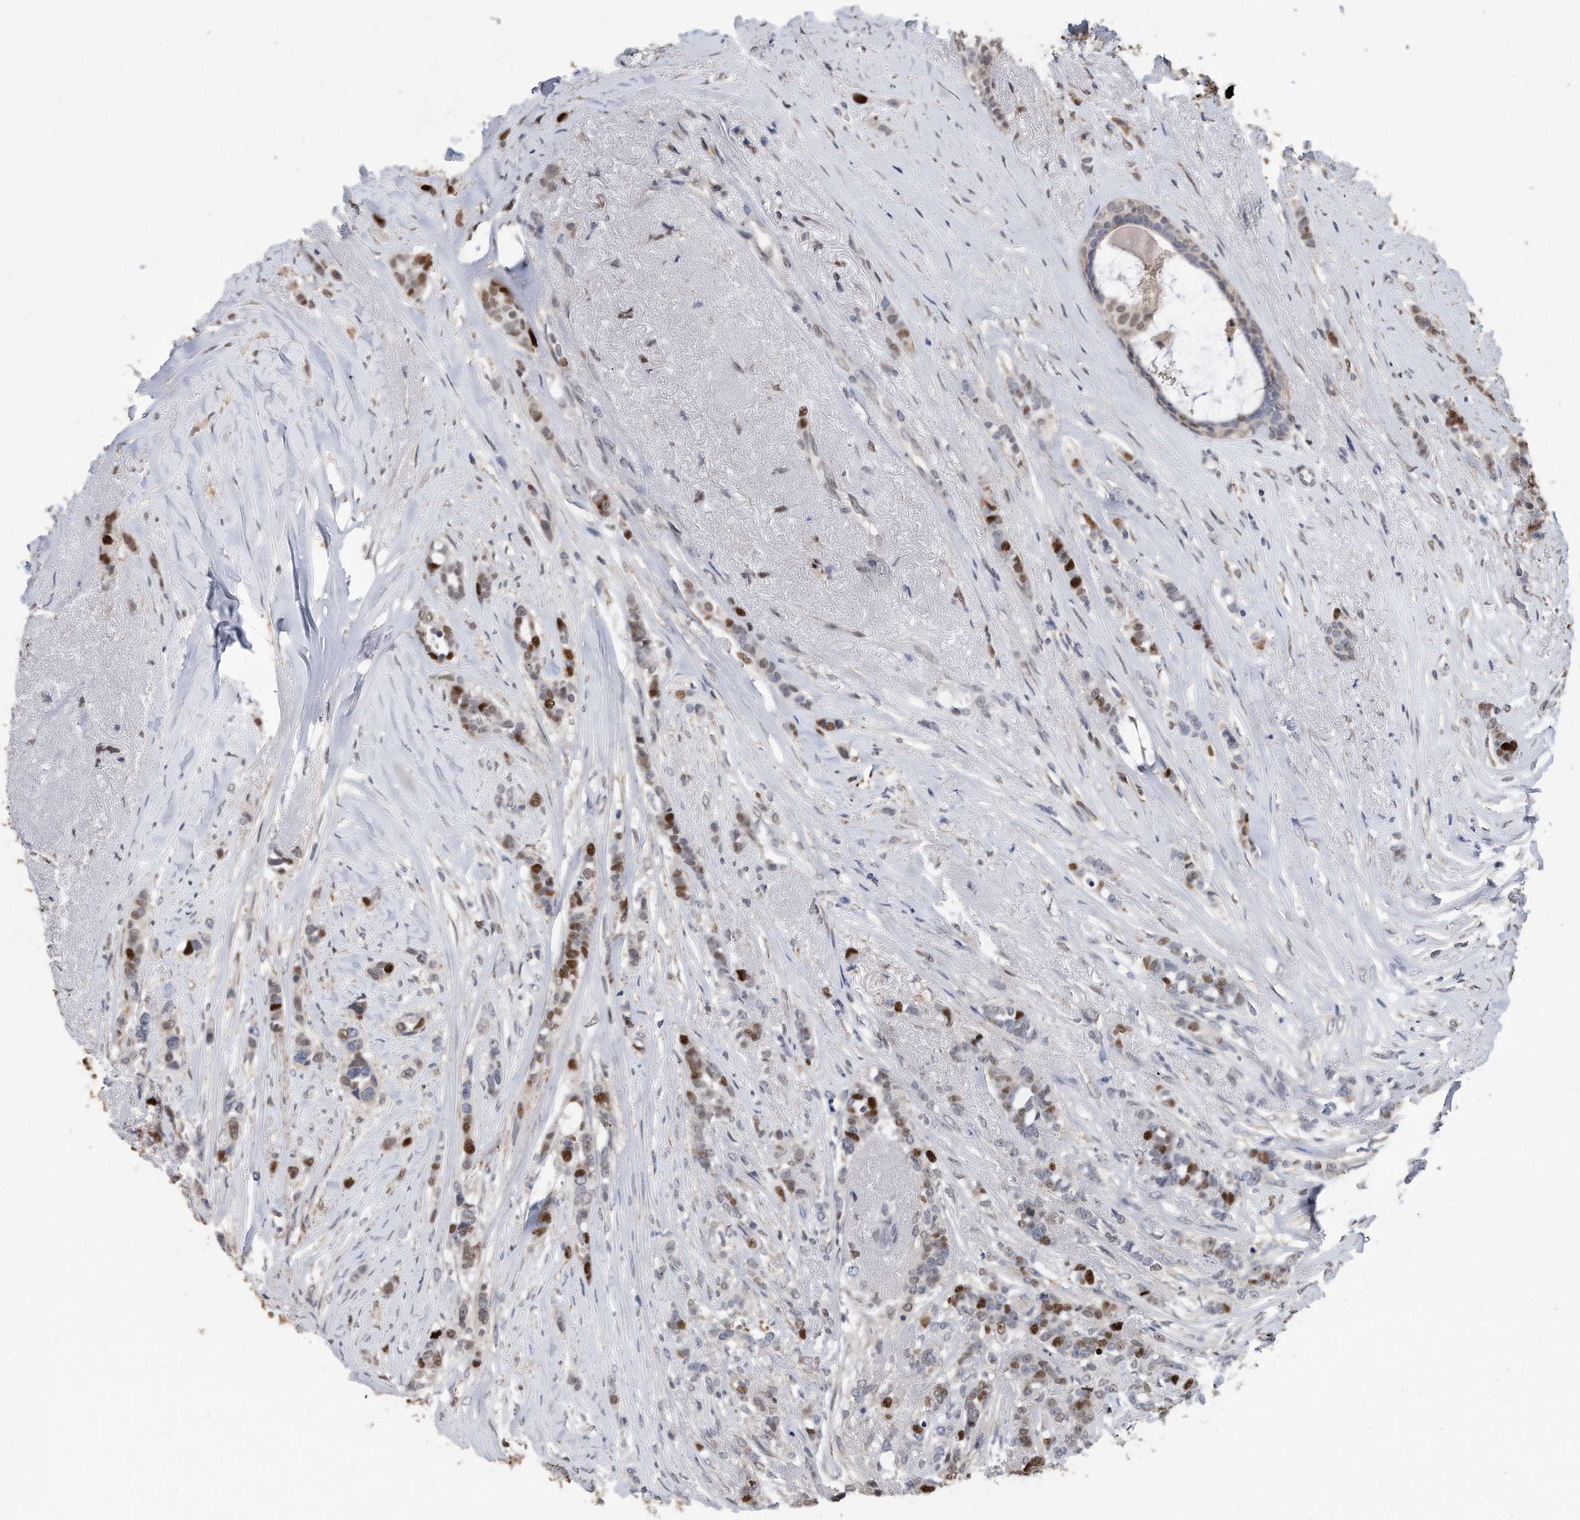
{"staining": {"intensity": "strong", "quantity": "25%-75%", "location": "nuclear"}, "tissue": "breast cancer", "cell_type": "Tumor cells", "image_type": "cancer", "snomed": [{"axis": "morphology", "description": "Lobular carcinoma"}, {"axis": "topography", "description": "Breast"}], "caption": "Tumor cells exhibit high levels of strong nuclear expression in approximately 25%-75% of cells in human breast lobular carcinoma.", "gene": "PCNA", "patient": {"sex": "female", "age": 51}}